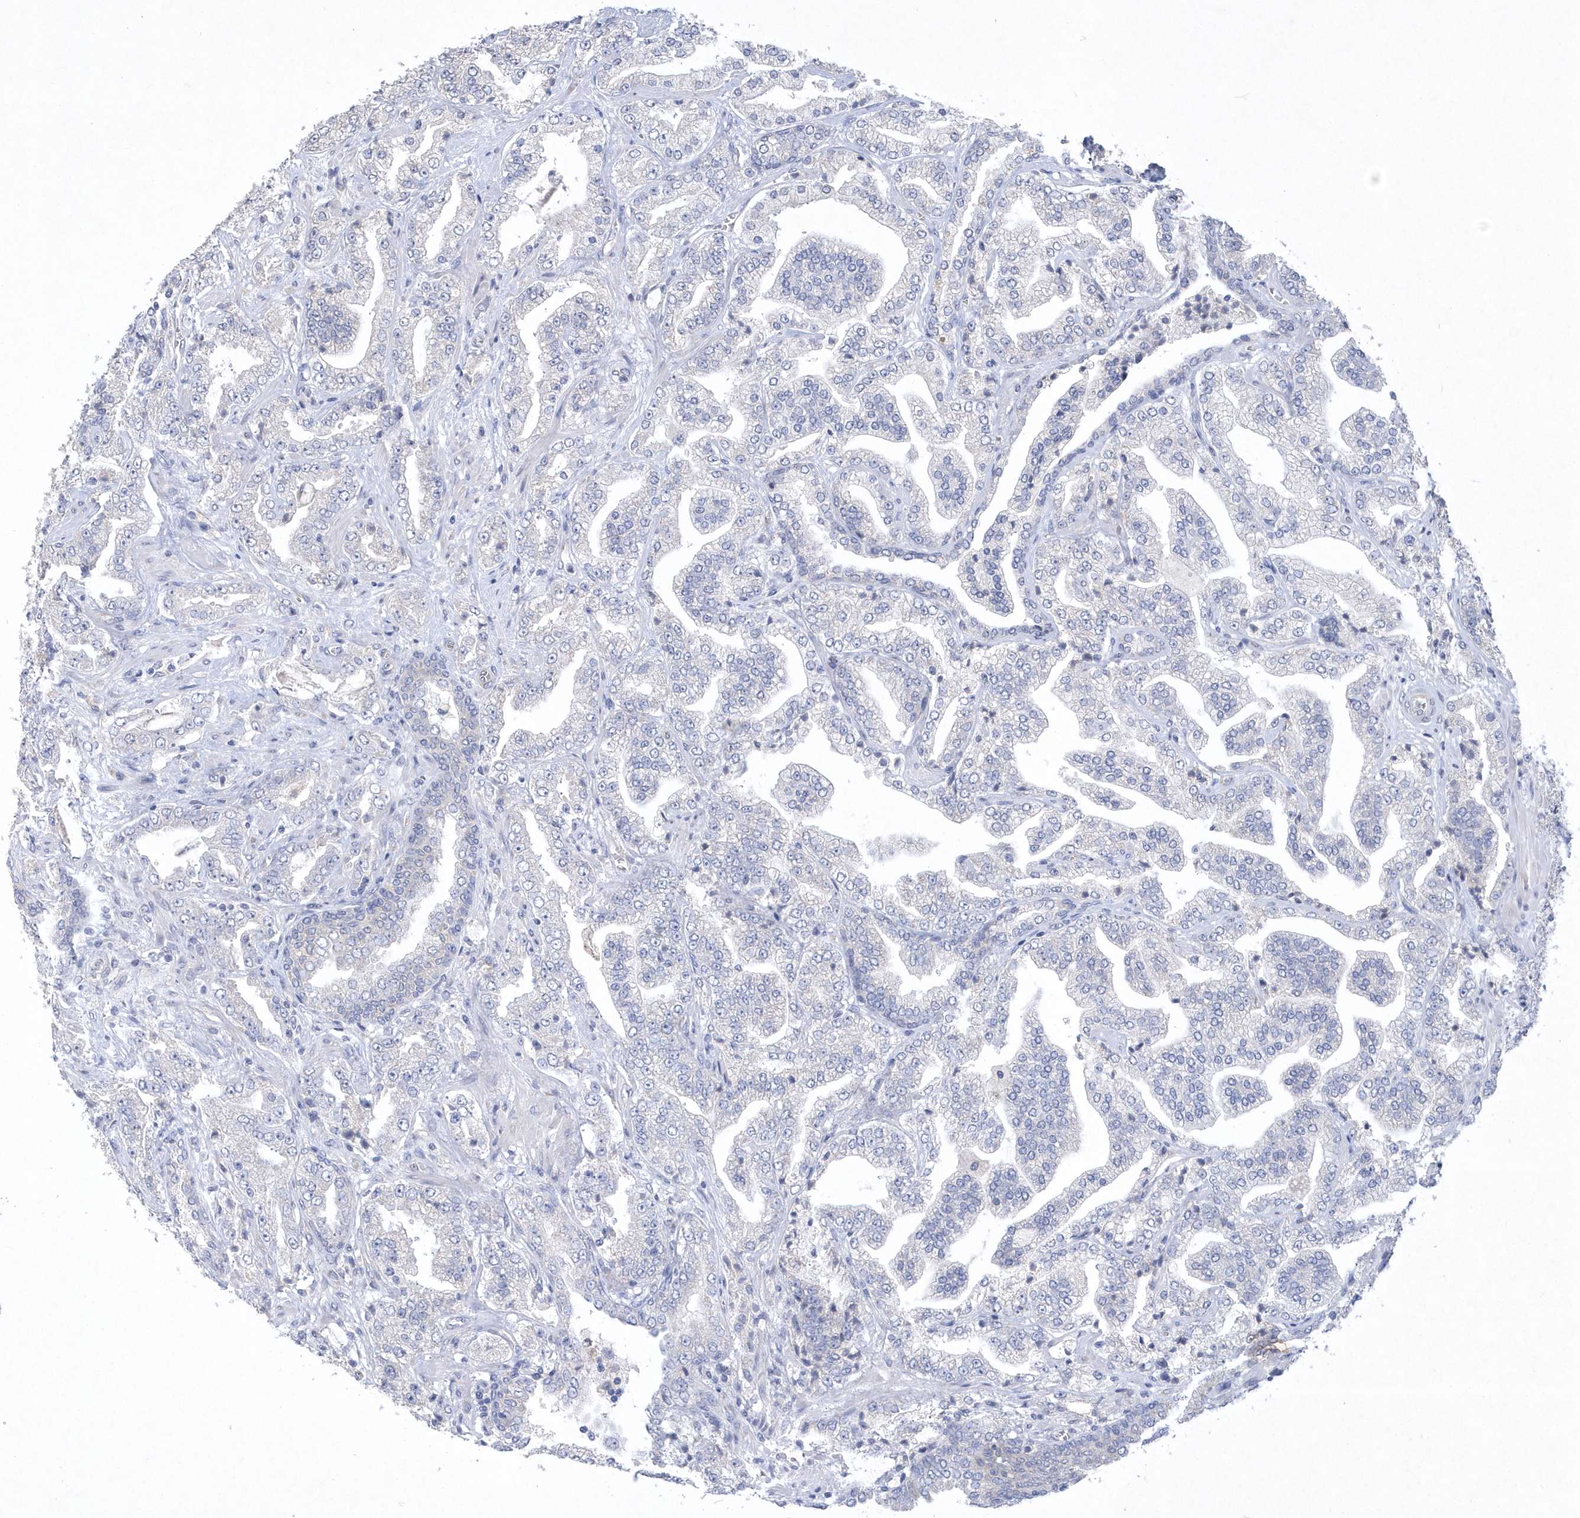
{"staining": {"intensity": "negative", "quantity": "none", "location": "none"}, "tissue": "prostate cancer", "cell_type": "Tumor cells", "image_type": "cancer", "snomed": [{"axis": "morphology", "description": "Adenocarcinoma, High grade"}, {"axis": "topography", "description": "Prostate"}], "caption": "This is an immunohistochemistry (IHC) histopathology image of human prostate cancer (high-grade adenocarcinoma). There is no staining in tumor cells.", "gene": "DGAT1", "patient": {"sex": "male", "age": 64}}